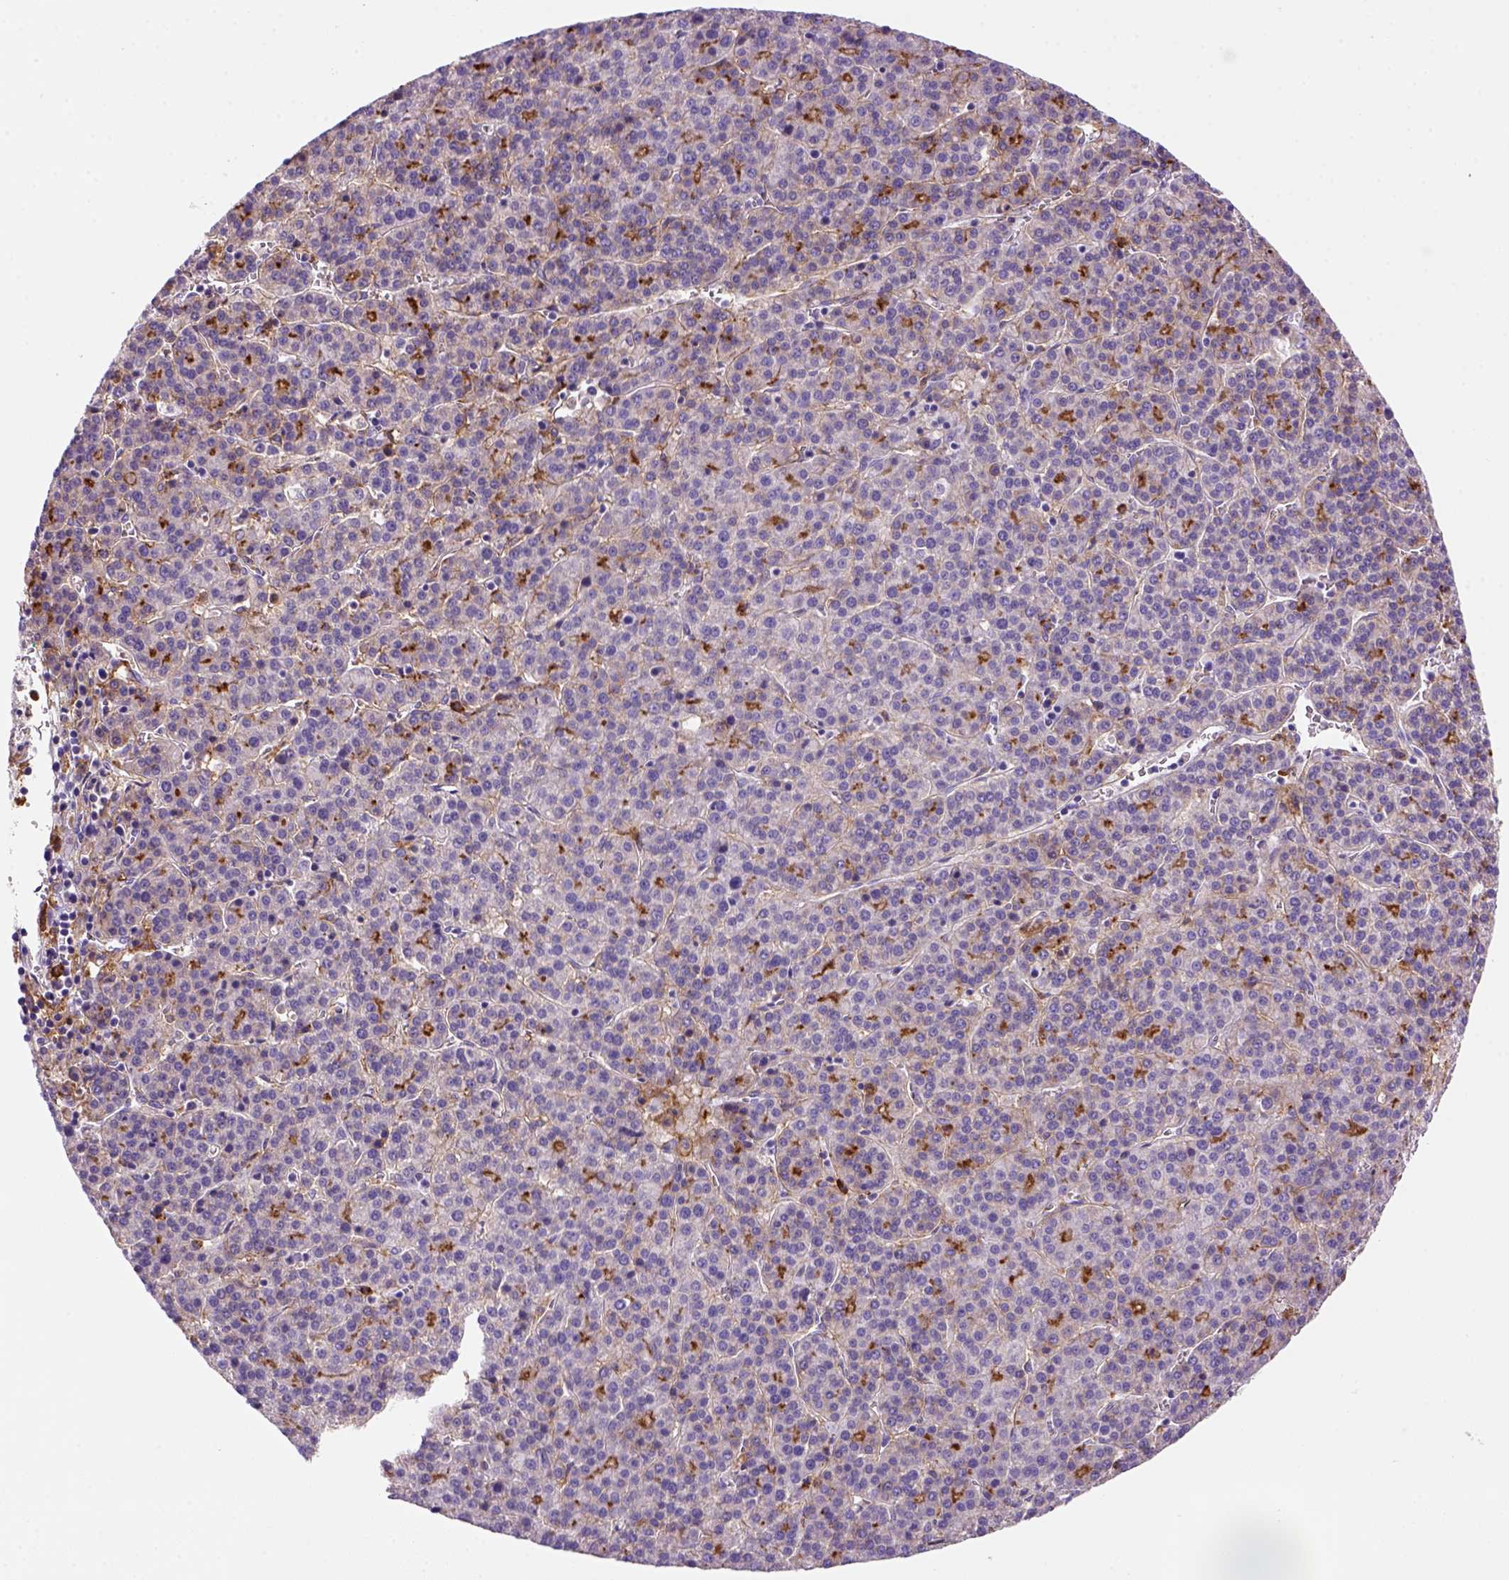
{"staining": {"intensity": "negative", "quantity": "none", "location": "none"}, "tissue": "liver cancer", "cell_type": "Tumor cells", "image_type": "cancer", "snomed": [{"axis": "morphology", "description": "Carcinoma, Hepatocellular, NOS"}, {"axis": "topography", "description": "Liver"}], "caption": "High magnification brightfield microscopy of liver cancer (hepatocellular carcinoma) stained with DAB (brown) and counterstained with hematoxylin (blue): tumor cells show no significant expression.", "gene": "CD14", "patient": {"sex": "female", "age": 58}}